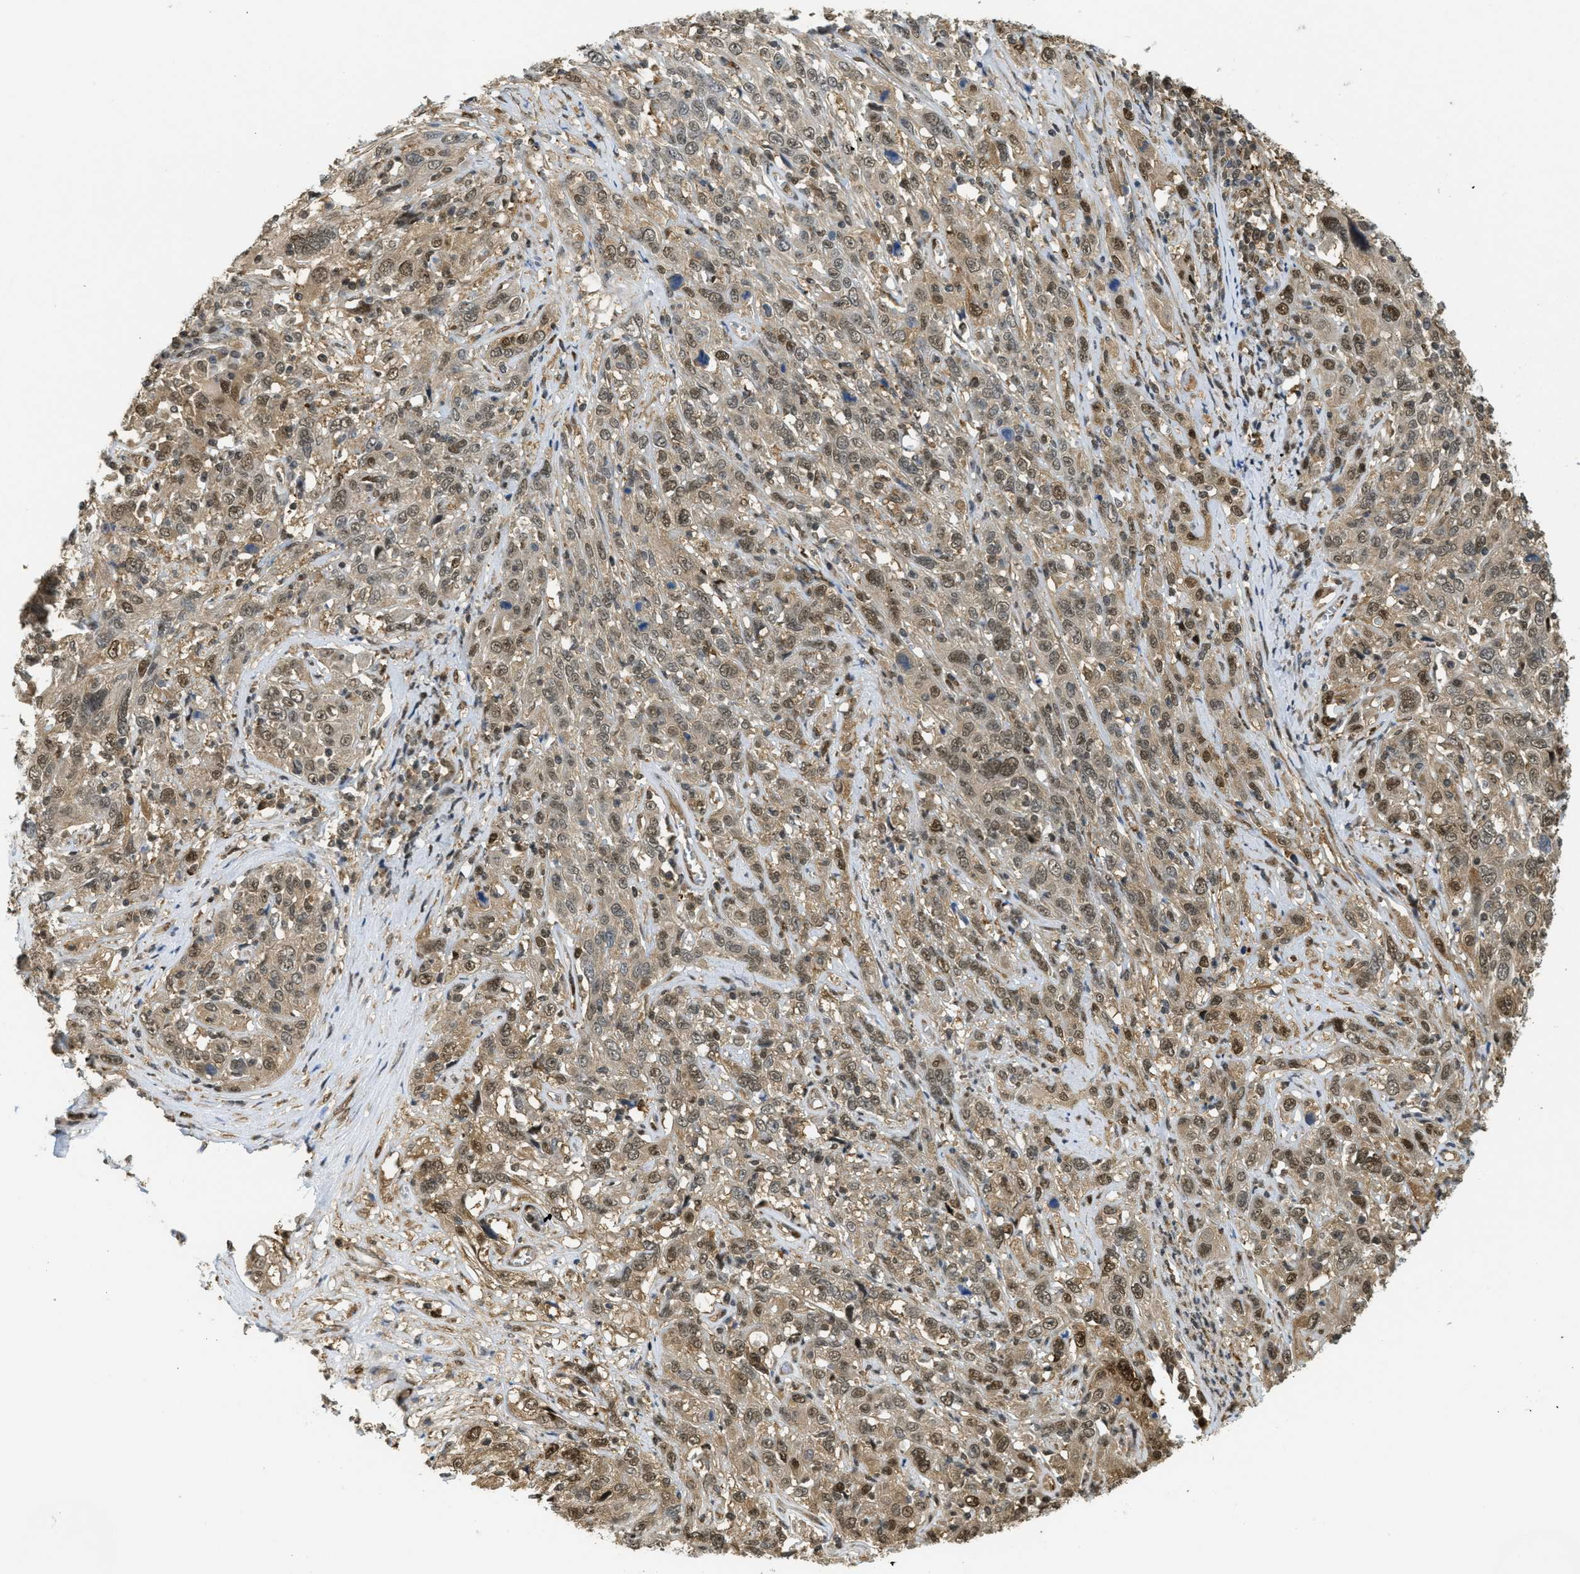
{"staining": {"intensity": "moderate", "quantity": ">75%", "location": "nuclear"}, "tissue": "cervical cancer", "cell_type": "Tumor cells", "image_type": "cancer", "snomed": [{"axis": "morphology", "description": "Squamous cell carcinoma, NOS"}, {"axis": "topography", "description": "Cervix"}], "caption": "Tumor cells exhibit moderate nuclear expression in approximately >75% of cells in squamous cell carcinoma (cervical).", "gene": "PSMC5", "patient": {"sex": "female", "age": 46}}